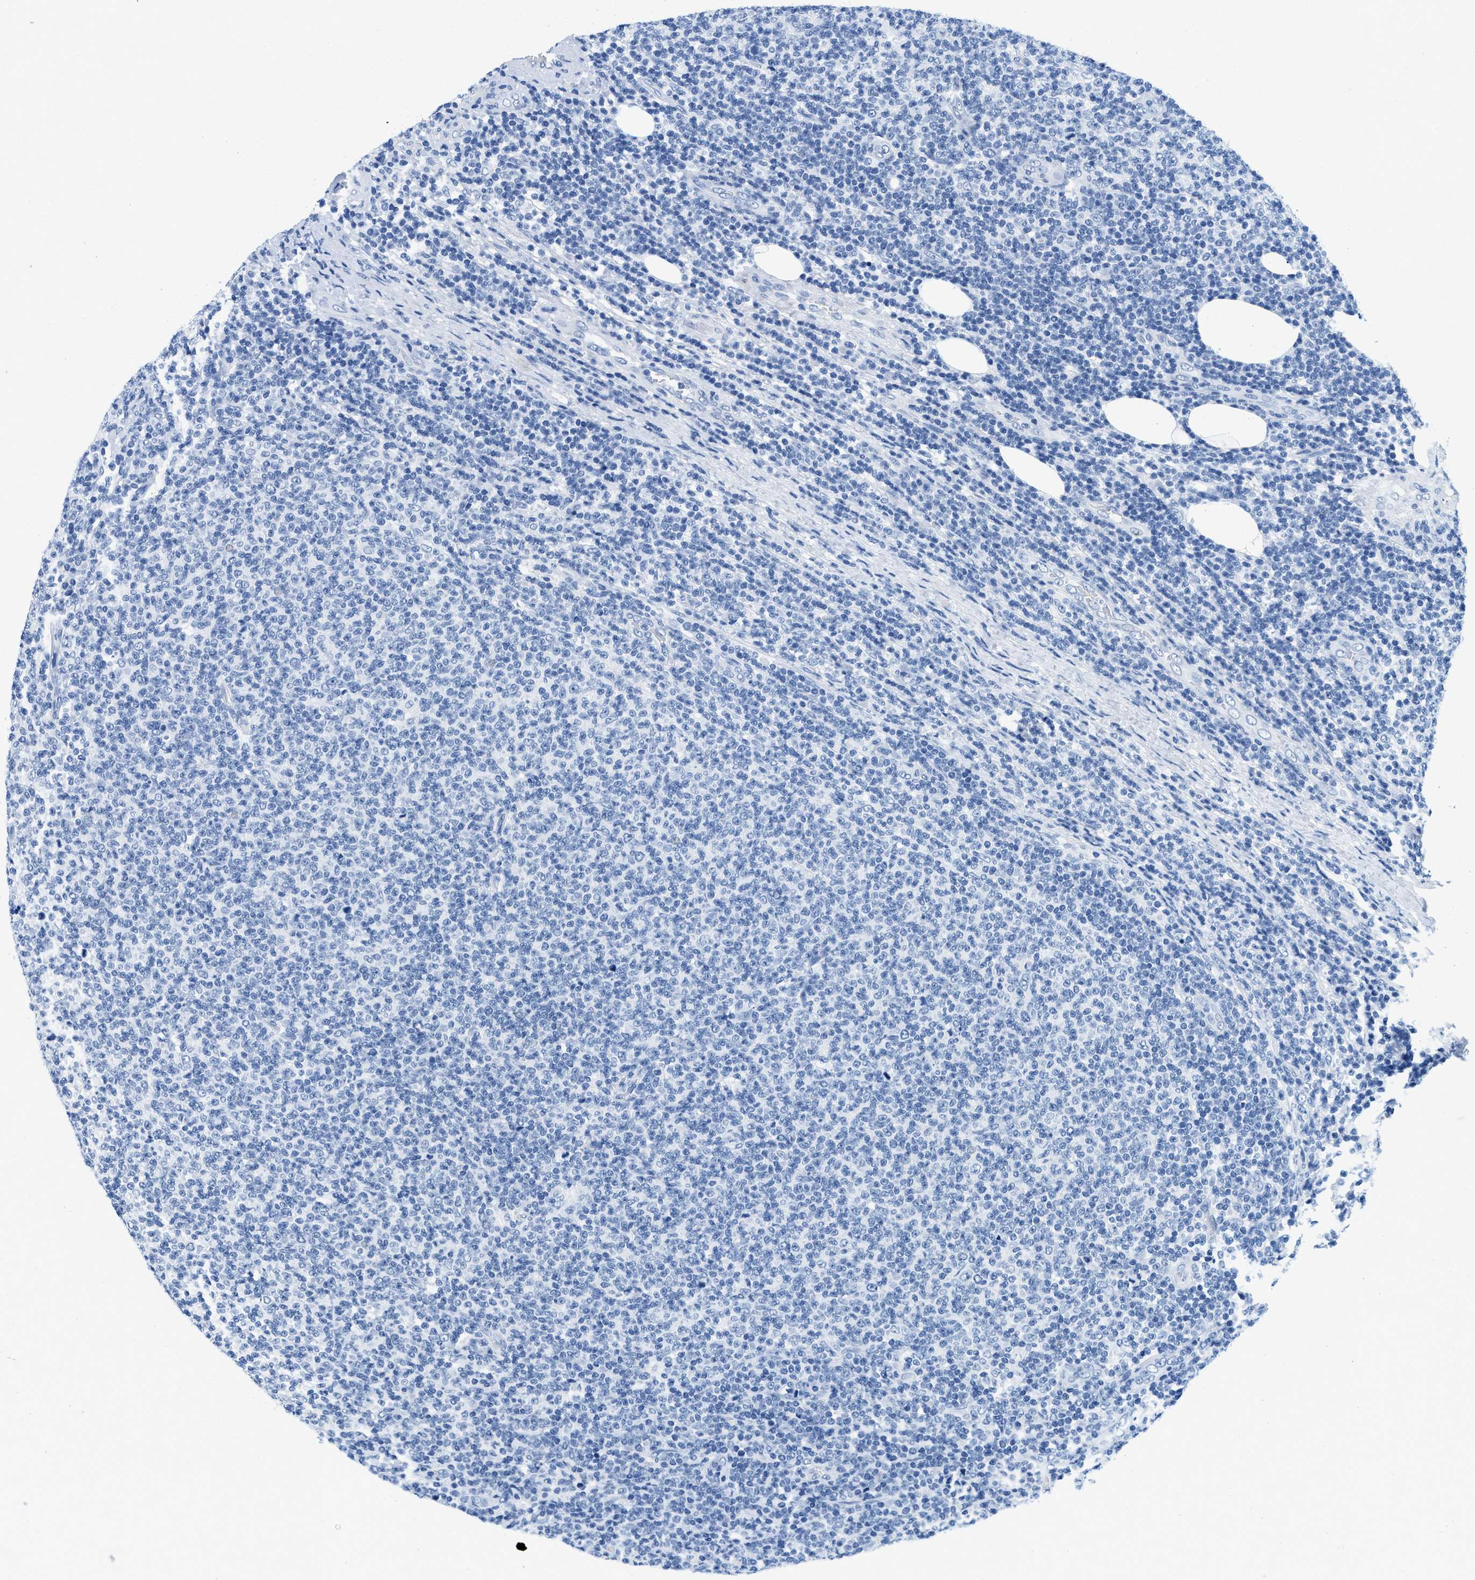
{"staining": {"intensity": "negative", "quantity": "none", "location": "none"}, "tissue": "lymphoma", "cell_type": "Tumor cells", "image_type": "cancer", "snomed": [{"axis": "morphology", "description": "Malignant lymphoma, non-Hodgkin's type, Low grade"}, {"axis": "topography", "description": "Lymph node"}], "caption": "An immunohistochemistry (IHC) image of lymphoma is shown. There is no staining in tumor cells of lymphoma. (Brightfield microscopy of DAB immunohistochemistry at high magnification).", "gene": "GSN", "patient": {"sex": "male", "age": 66}}